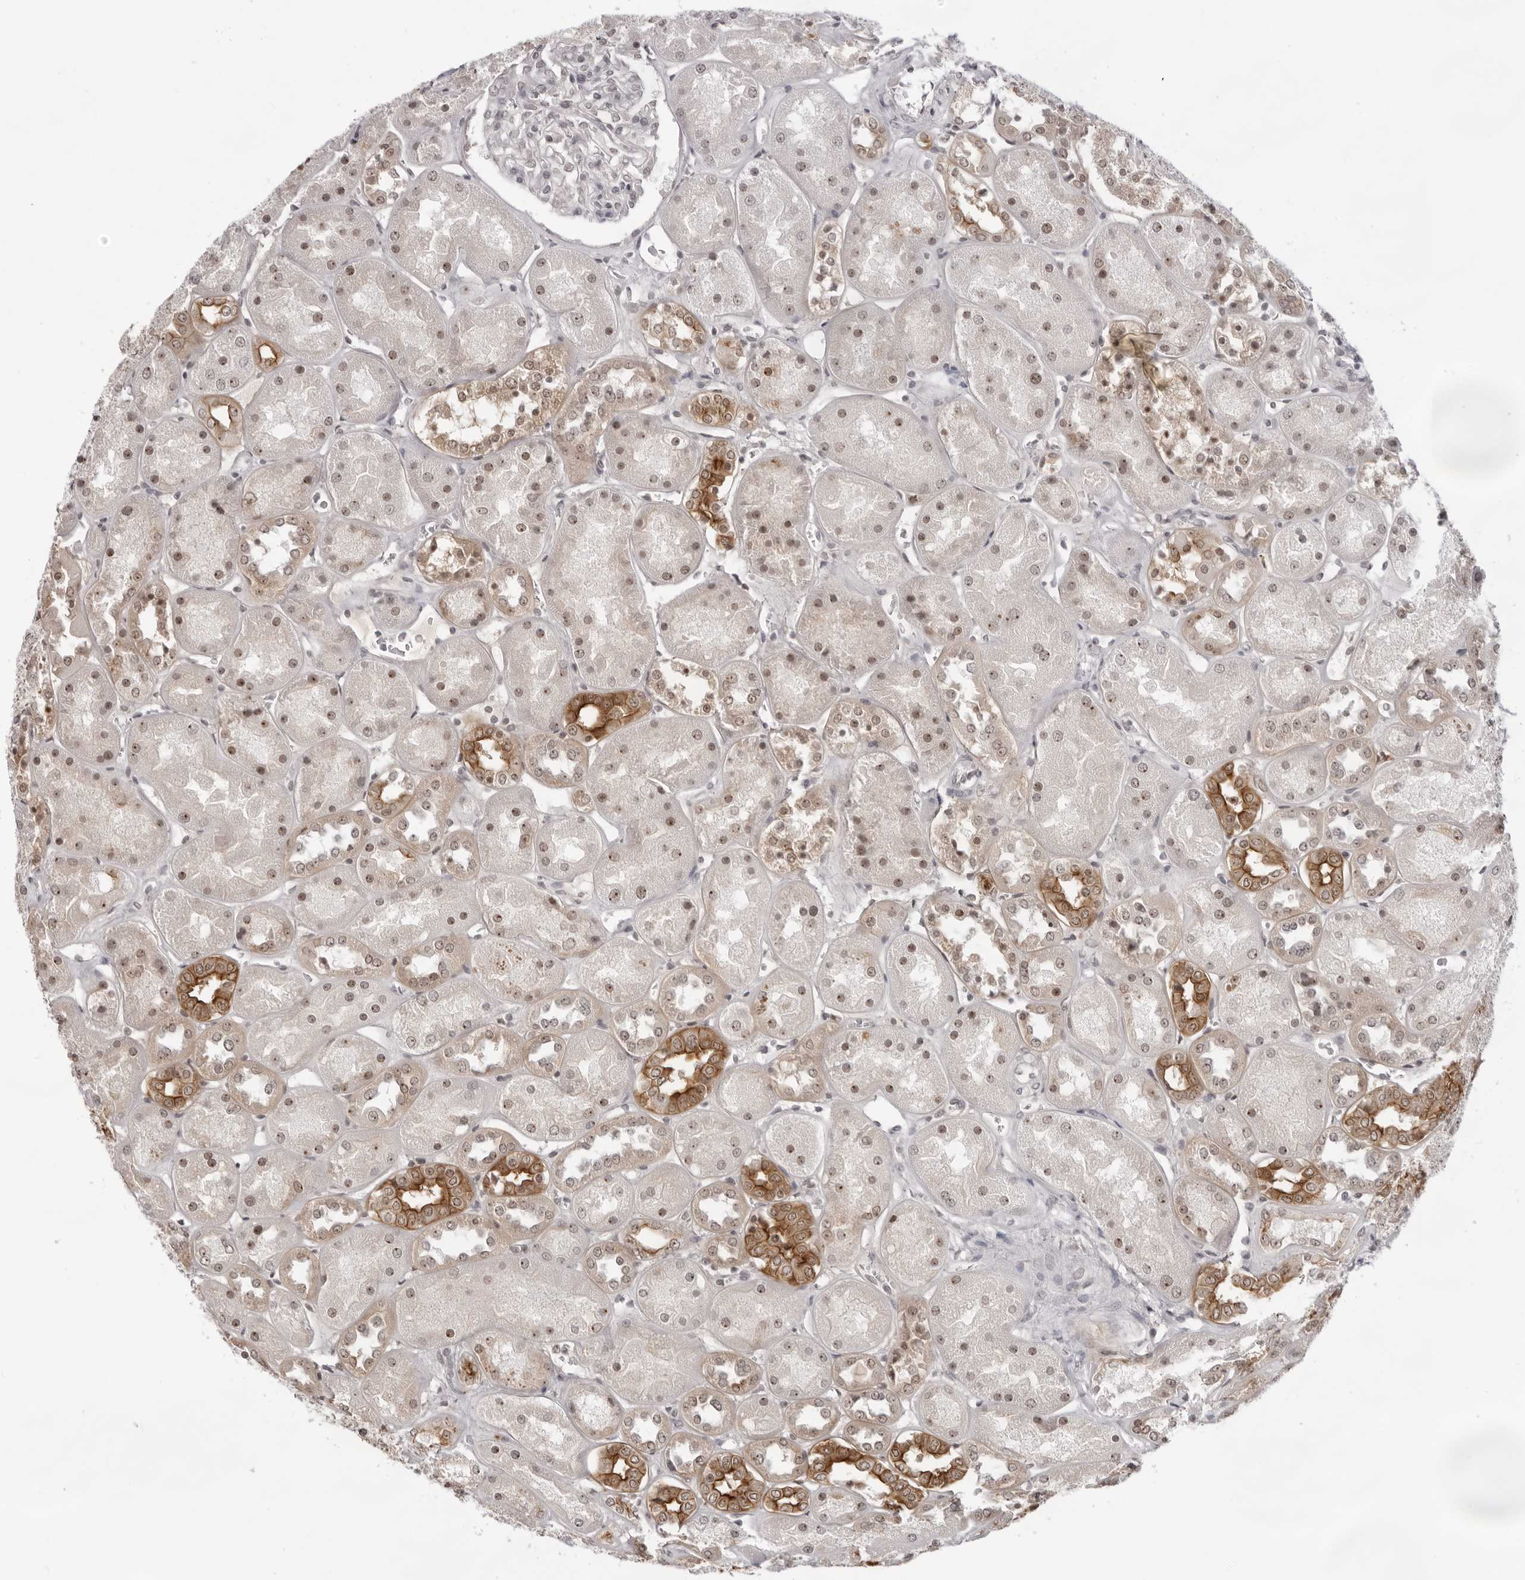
{"staining": {"intensity": "weak", "quantity": "<25%", "location": "nuclear"}, "tissue": "kidney", "cell_type": "Cells in glomeruli", "image_type": "normal", "snomed": [{"axis": "morphology", "description": "Normal tissue, NOS"}, {"axis": "topography", "description": "Kidney"}], "caption": "Immunohistochemical staining of unremarkable kidney demonstrates no significant expression in cells in glomeruli.", "gene": "EXOSC10", "patient": {"sex": "male", "age": 70}}